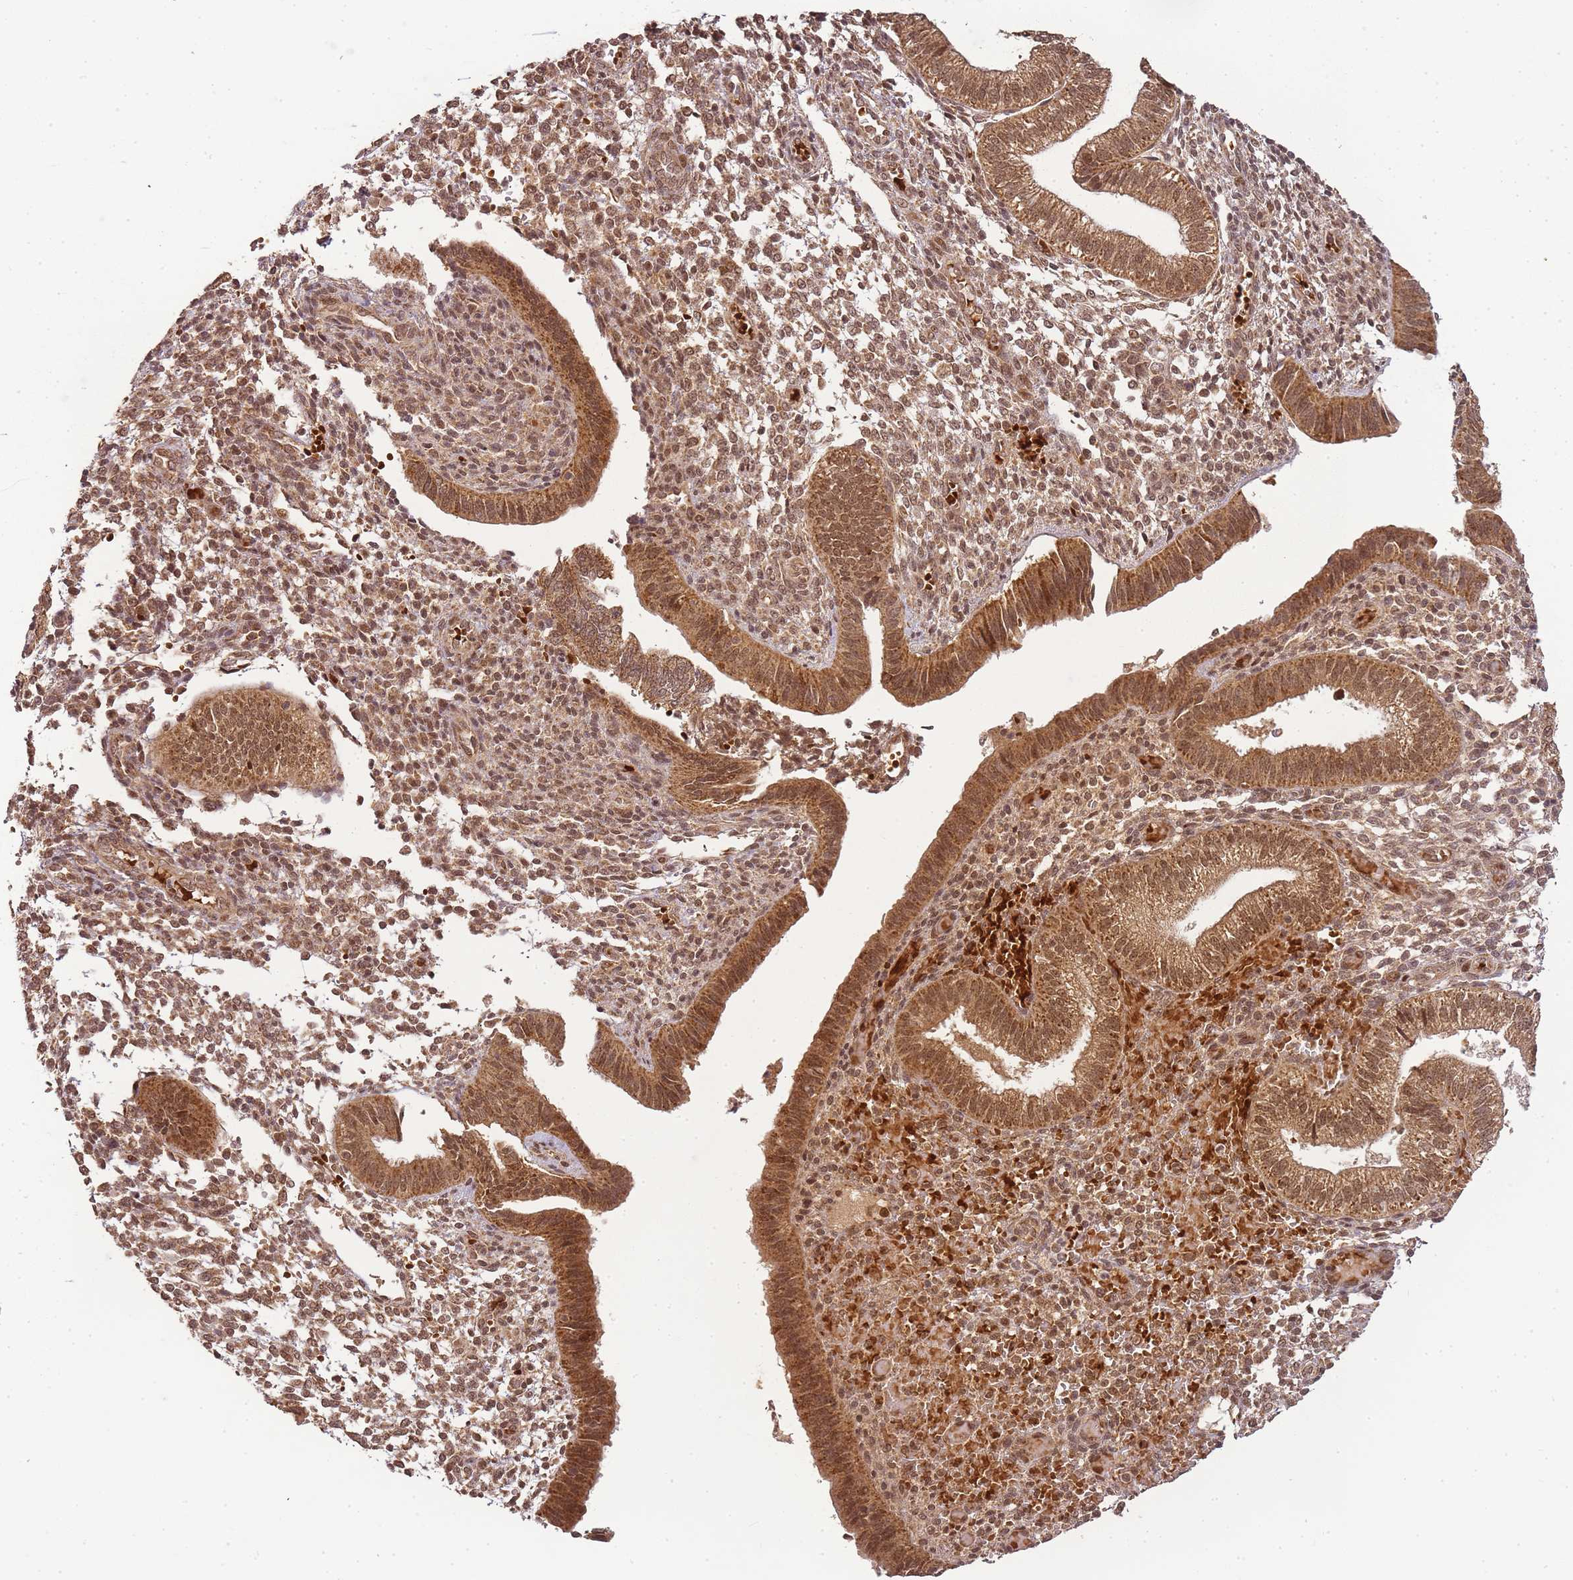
{"staining": {"intensity": "moderate", "quantity": ">75%", "location": "cytoplasmic/membranous,nuclear"}, "tissue": "endometrium", "cell_type": "Cells in endometrial stroma", "image_type": "normal", "snomed": [{"axis": "morphology", "description": "Normal tissue, NOS"}, {"axis": "topography", "description": "Endometrium"}], "caption": "High-magnification brightfield microscopy of unremarkable endometrium stained with DAB (3,3'-diaminobenzidine) (brown) and counterstained with hematoxylin (blue). cells in endometrial stroma exhibit moderate cytoplasmic/membranous,nuclear positivity is identified in about>75% of cells.", "gene": "ZNF497", "patient": {"sex": "female", "age": 34}}